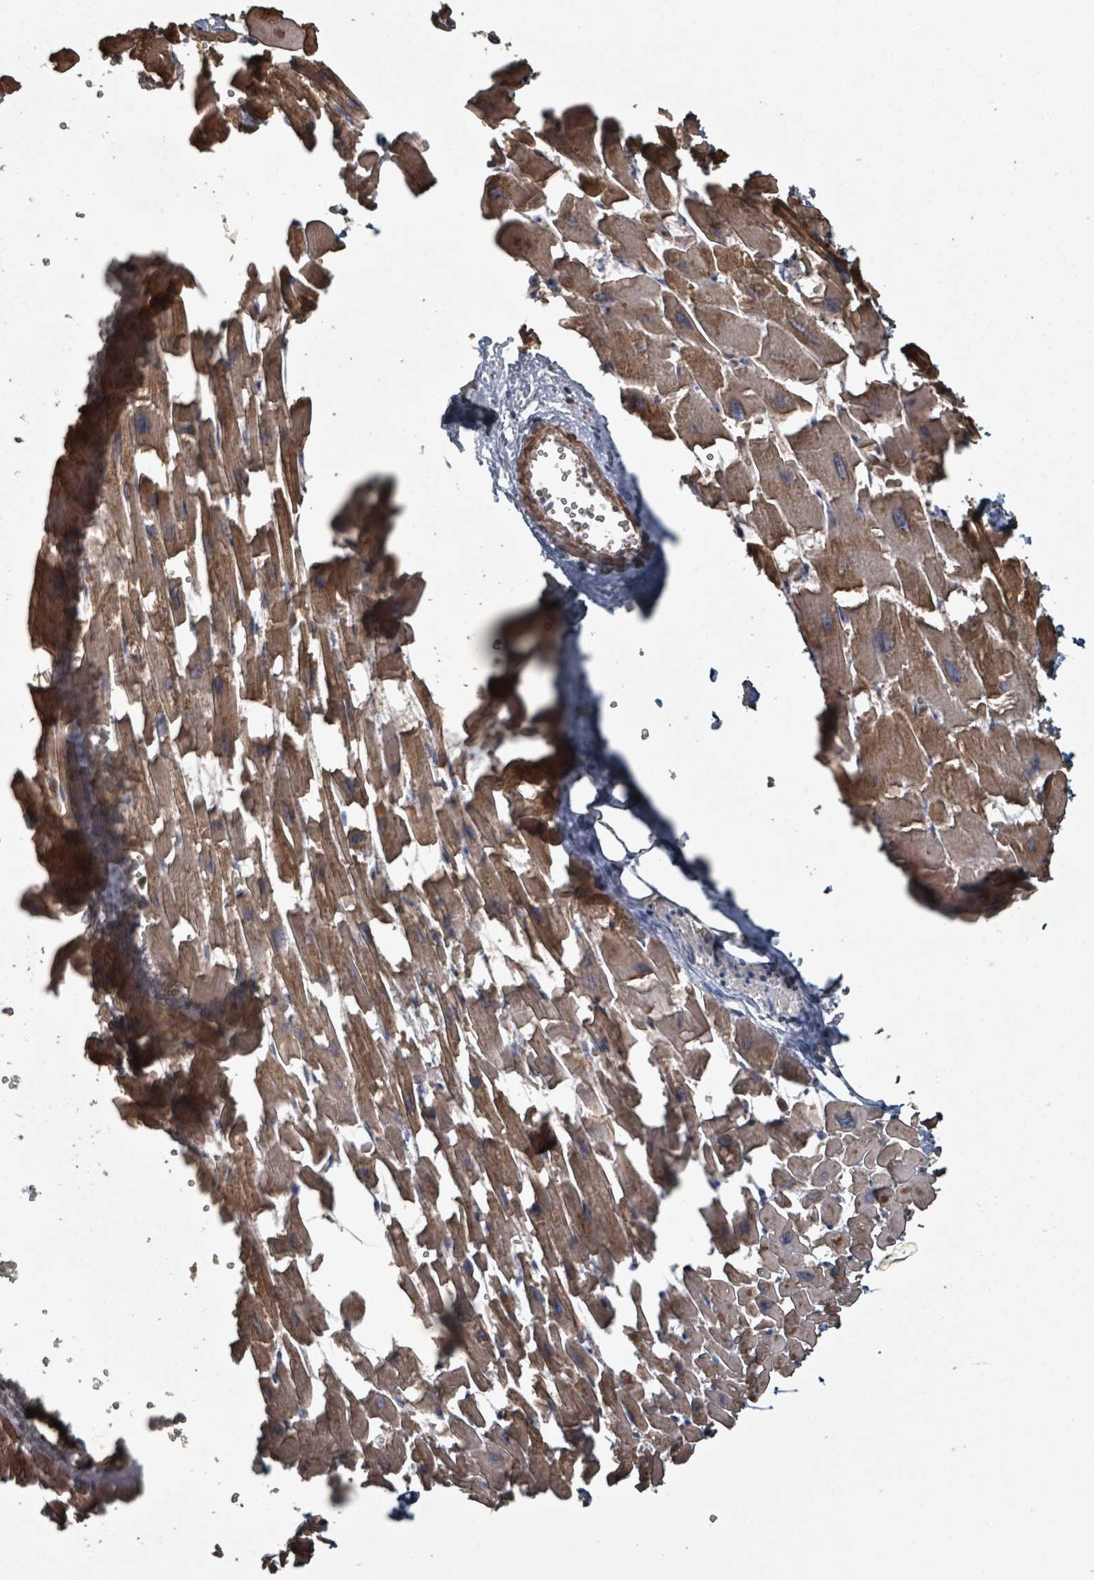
{"staining": {"intensity": "moderate", "quantity": ">75%", "location": "cytoplasmic/membranous"}, "tissue": "heart muscle", "cell_type": "Cardiomyocytes", "image_type": "normal", "snomed": [{"axis": "morphology", "description": "Normal tissue, NOS"}, {"axis": "topography", "description": "Heart"}], "caption": "There is medium levels of moderate cytoplasmic/membranous staining in cardiomyocytes of unremarkable heart muscle, as demonstrated by immunohistochemical staining (brown color).", "gene": "MRPL4", "patient": {"sex": "female", "age": 64}}